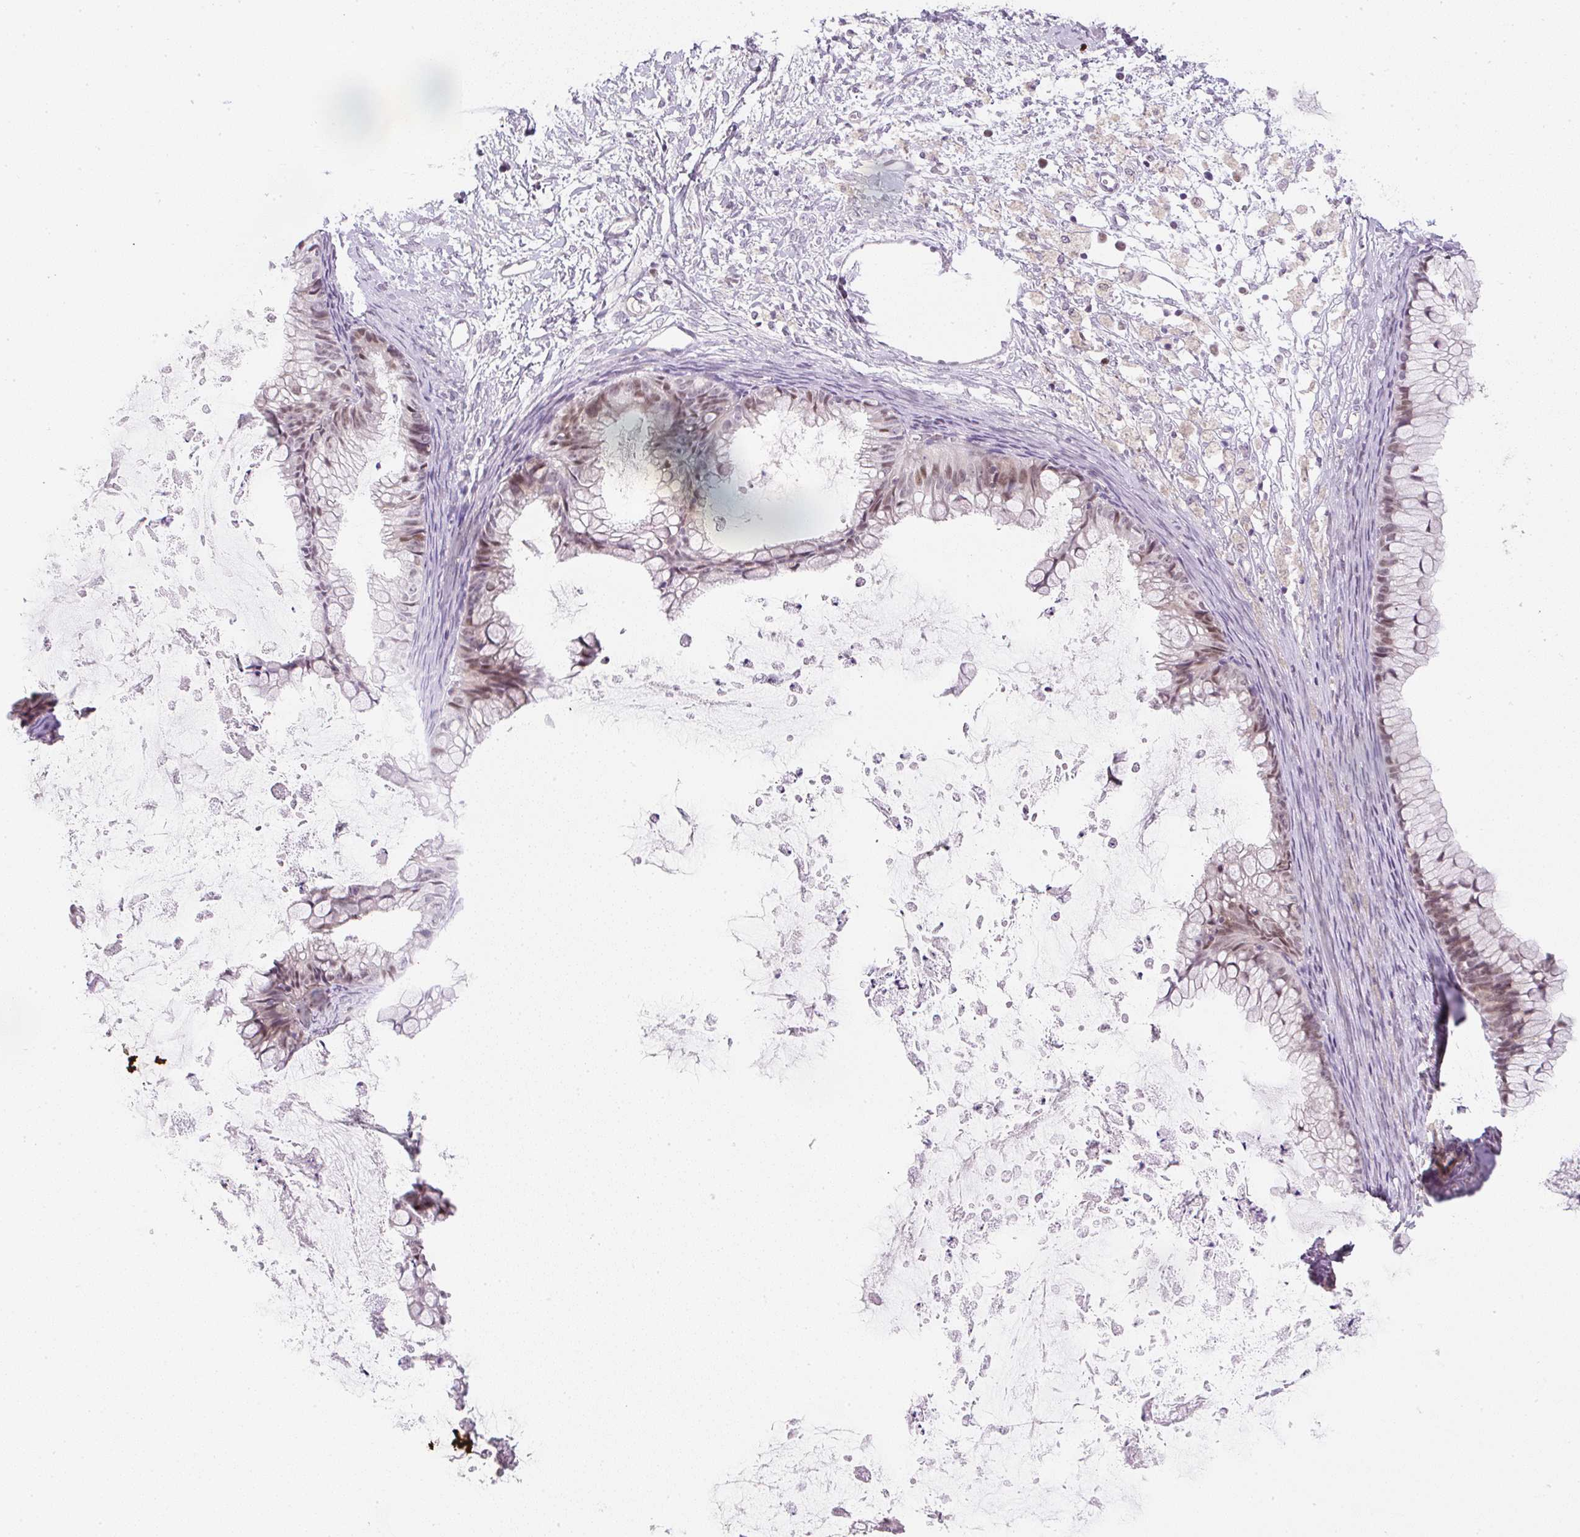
{"staining": {"intensity": "moderate", "quantity": ">75%", "location": "nuclear"}, "tissue": "ovarian cancer", "cell_type": "Tumor cells", "image_type": "cancer", "snomed": [{"axis": "morphology", "description": "Cystadenocarcinoma, mucinous, NOS"}, {"axis": "topography", "description": "Ovary"}], "caption": "Mucinous cystadenocarcinoma (ovarian) tissue exhibits moderate nuclear staining in approximately >75% of tumor cells", "gene": "DPPA4", "patient": {"sex": "female", "age": 35}}